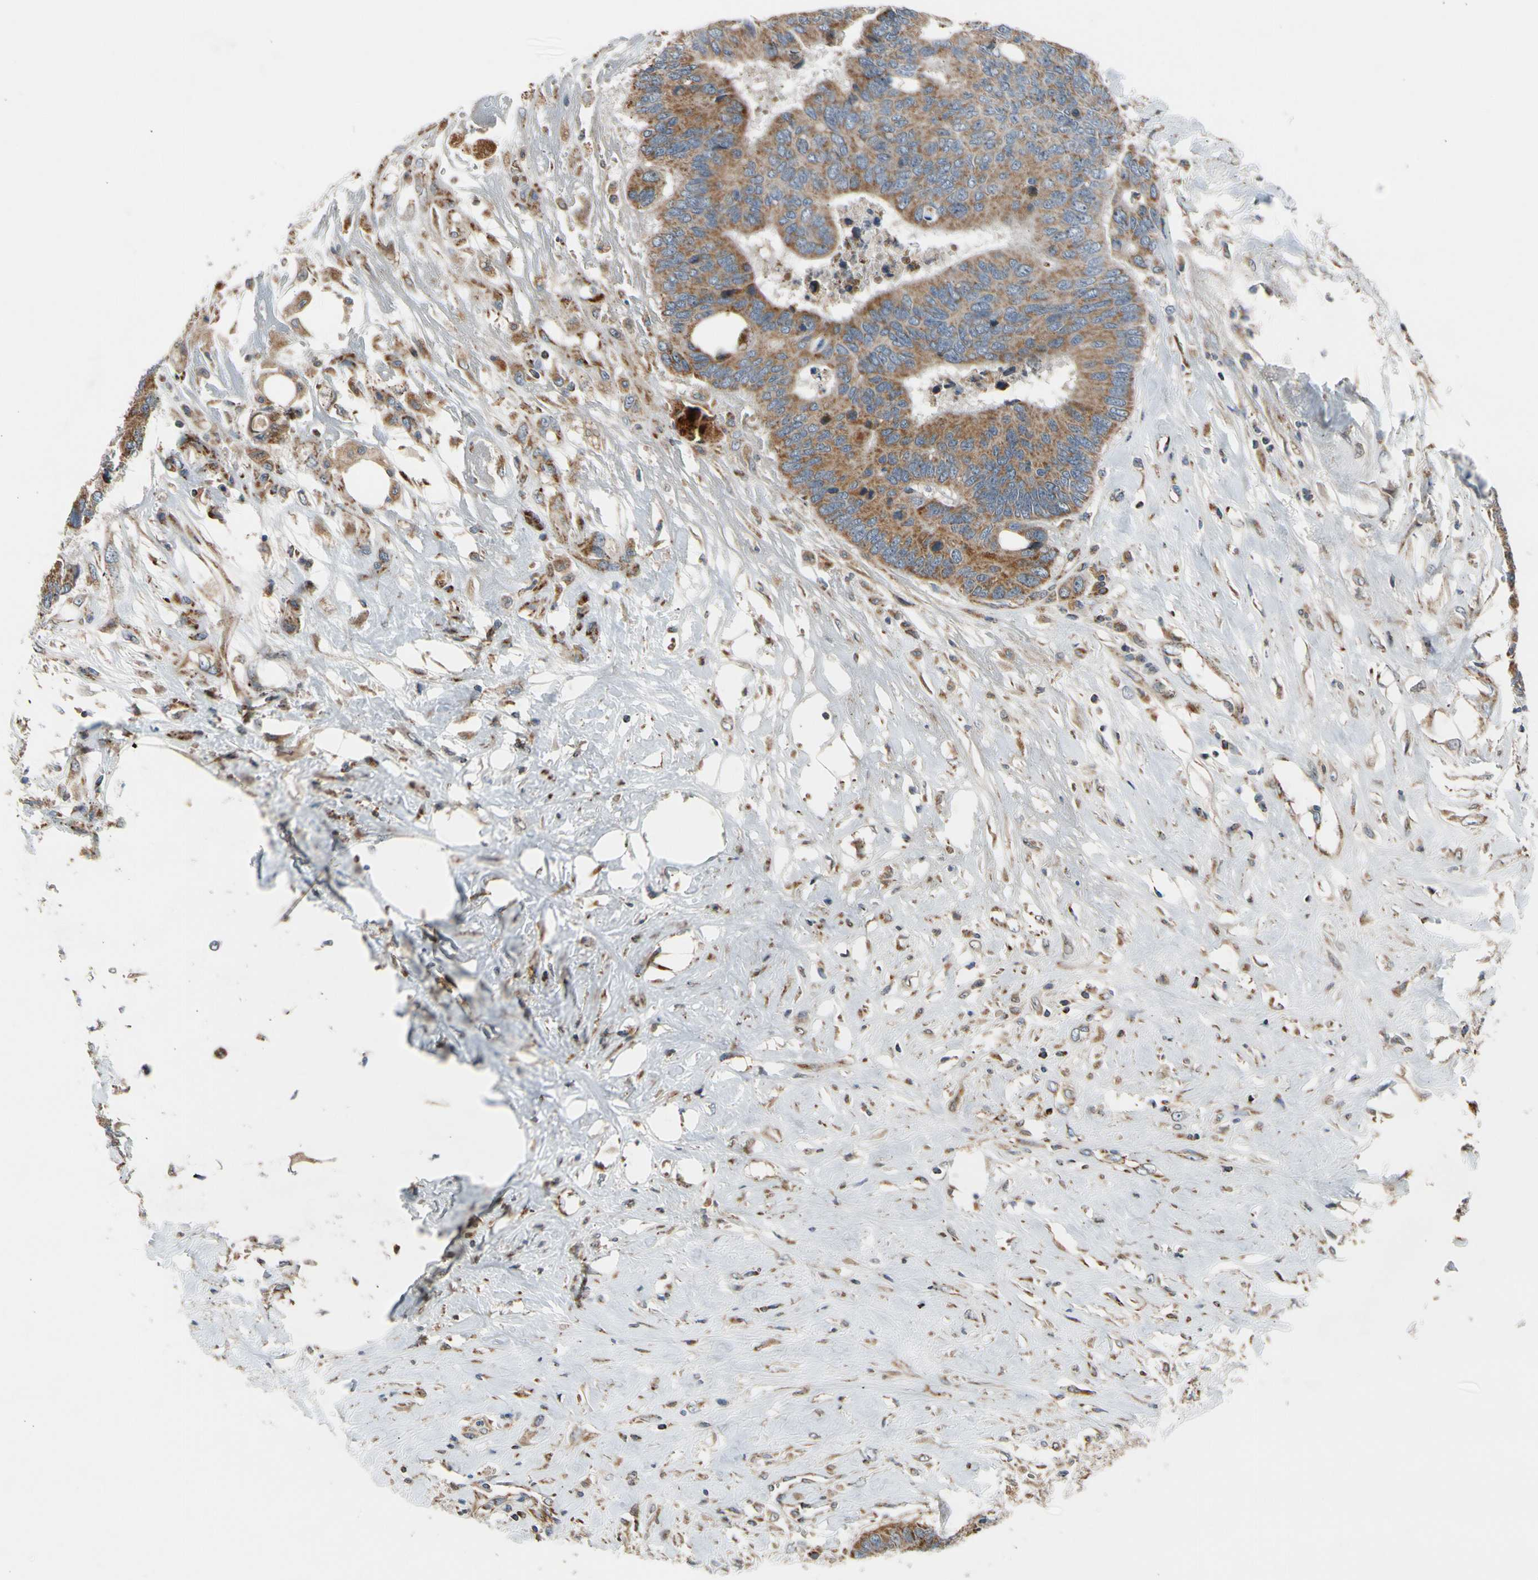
{"staining": {"intensity": "moderate", "quantity": ">75%", "location": "cytoplasmic/membranous"}, "tissue": "colorectal cancer", "cell_type": "Tumor cells", "image_type": "cancer", "snomed": [{"axis": "morphology", "description": "Adenocarcinoma, NOS"}, {"axis": "topography", "description": "Rectum"}], "caption": "Approximately >75% of tumor cells in adenocarcinoma (colorectal) show moderate cytoplasmic/membranous protein staining as visualized by brown immunohistochemical staining.", "gene": "NPHP3", "patient": {"sex": "male", "age": 55}}